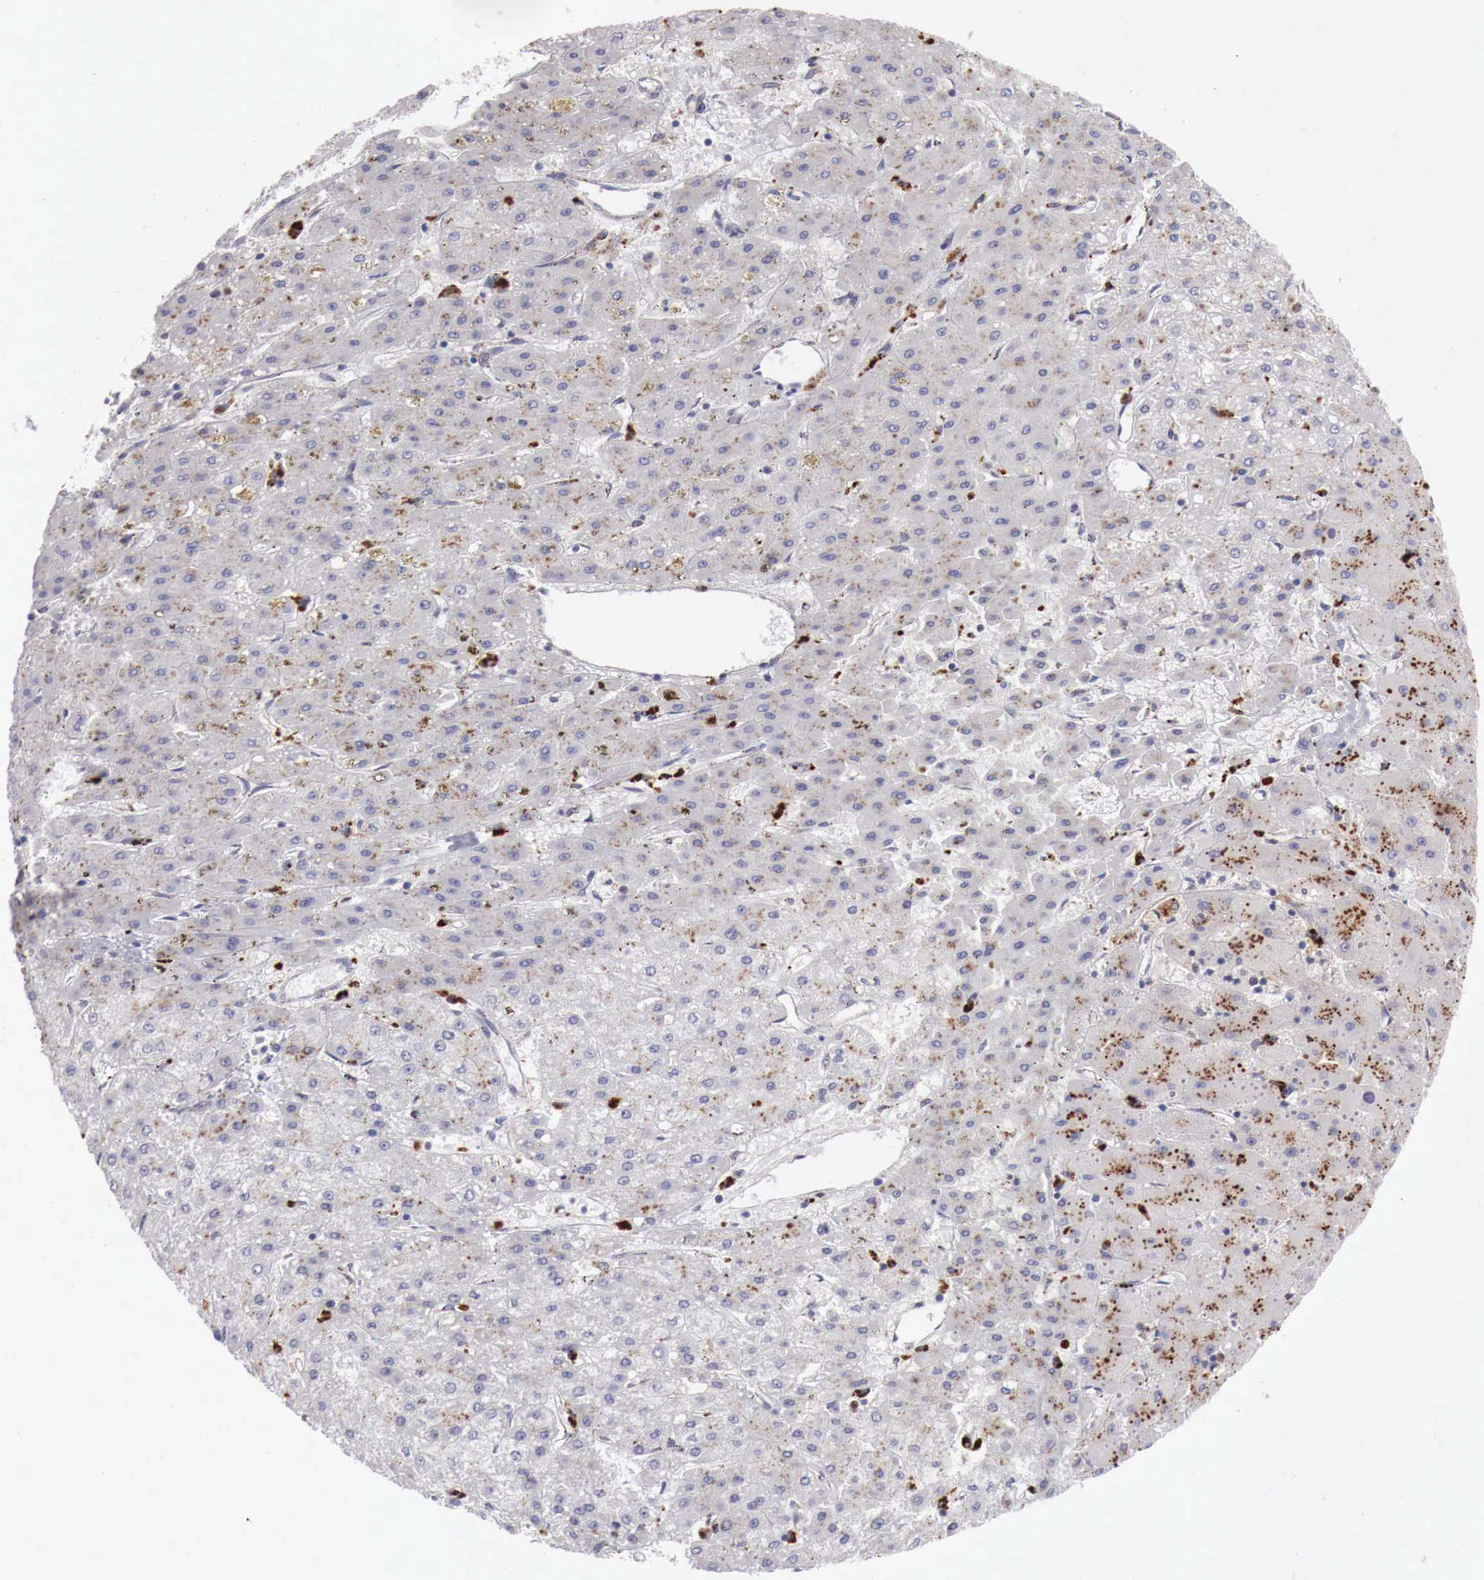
{"staining": {"intensity": "weak", "quantity": "25%-75%", "location": "cytoplasmic/membranous"}, "tissue": "liver cancer", "cell_type": "Tumor cells", "image_type": "cancer", "snomed": [{"axis": "morphology", "description": "Carcinoma, Hepatocellular, NOS"}, {"axis": "topography", "description": "Liver"}], "caption": "Liver cancer stained with a brown dye exhibits weak cytoplasmic/membranous positive staining in about 25%-75% of tumor cells.", "gene": "GLA", "patient": {"sex": "female", "age": 52}}